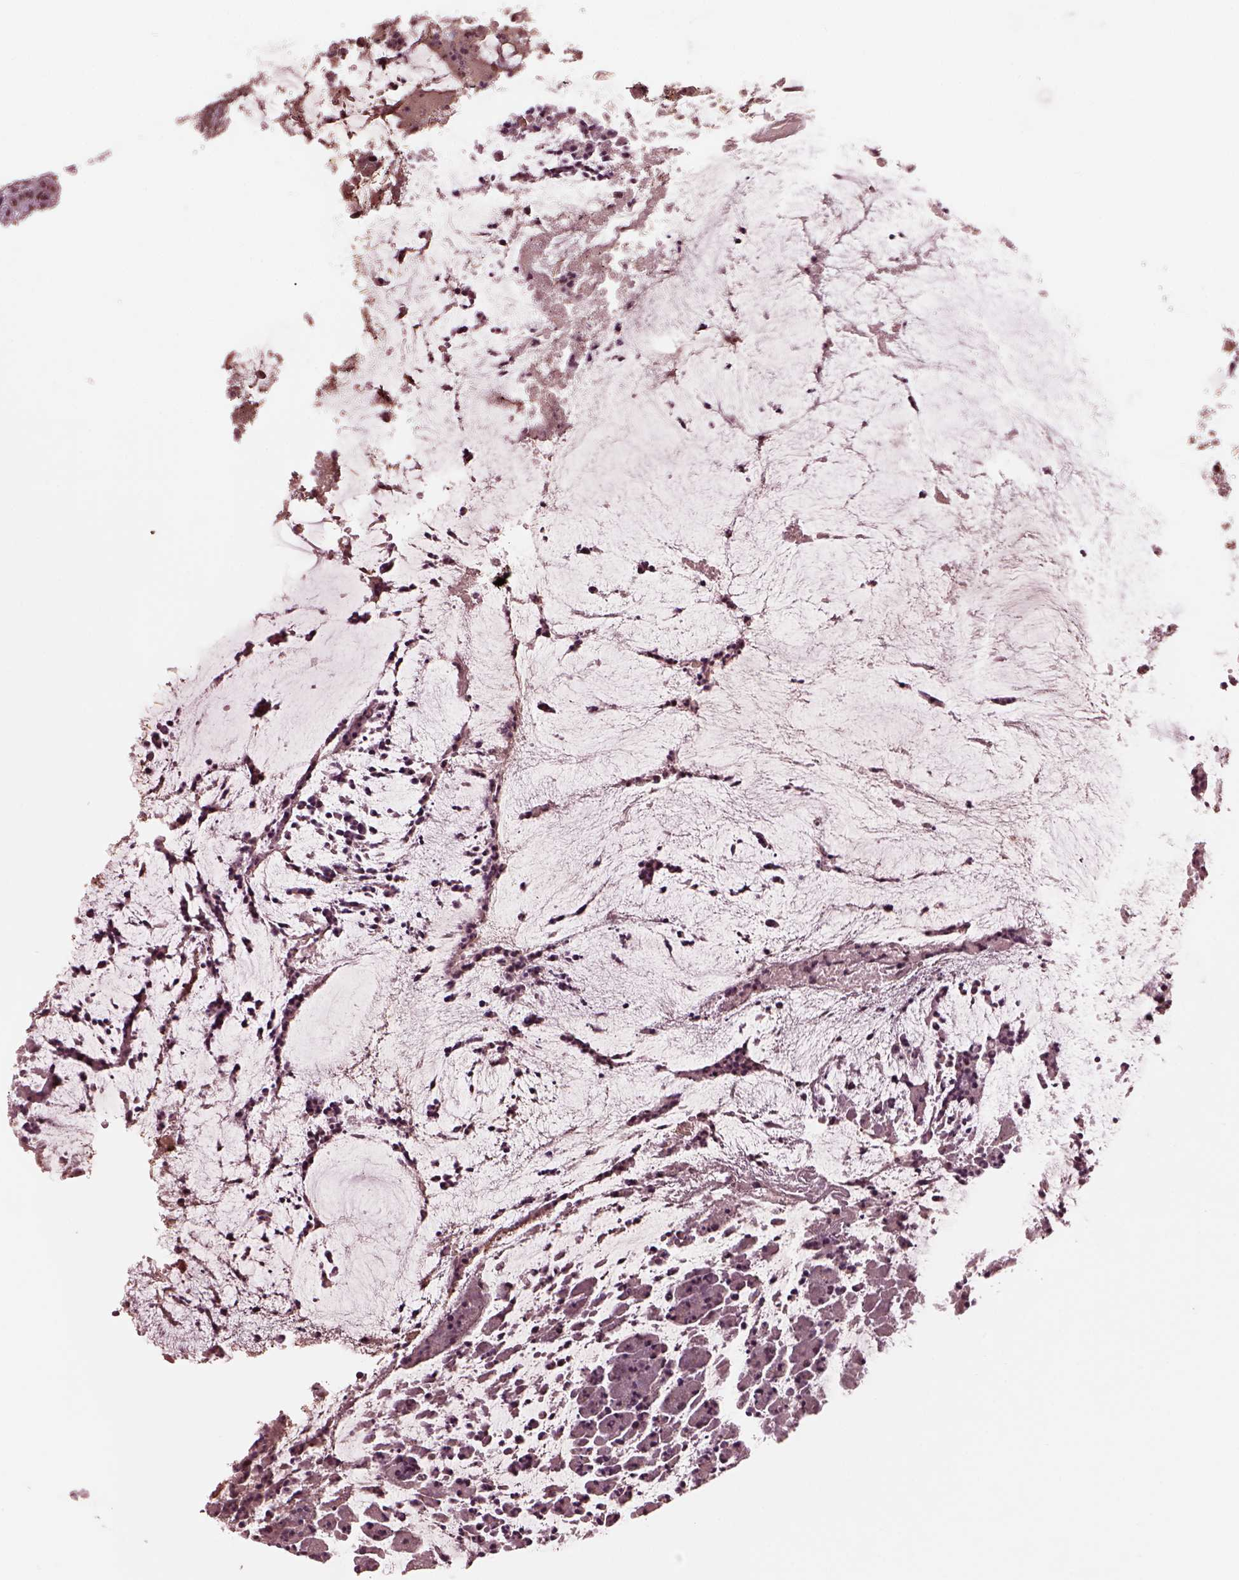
{"staining": {"intensity": "moderate", "quantity": "25%-75%", "location": "nuclear"}, "tissue": "colorectal cancer", "cell_type": "Tumor cells", "image_type": "cancer", "snomed": [{"axis": "morphology", "description": "Adenocarcinoma, NOS"}, {"axis": "topography", "description": "Colon"}], "caption": "A medium amount of moderate nuclear staining is seen in about 25%-75% of tumor cells in colorectal cancer tissue. (brown staining indicates protein expression, while blue staining denotes nuclei).", "gene": "NAP1L5", "patient": {"sex": "female", "age": 43}}